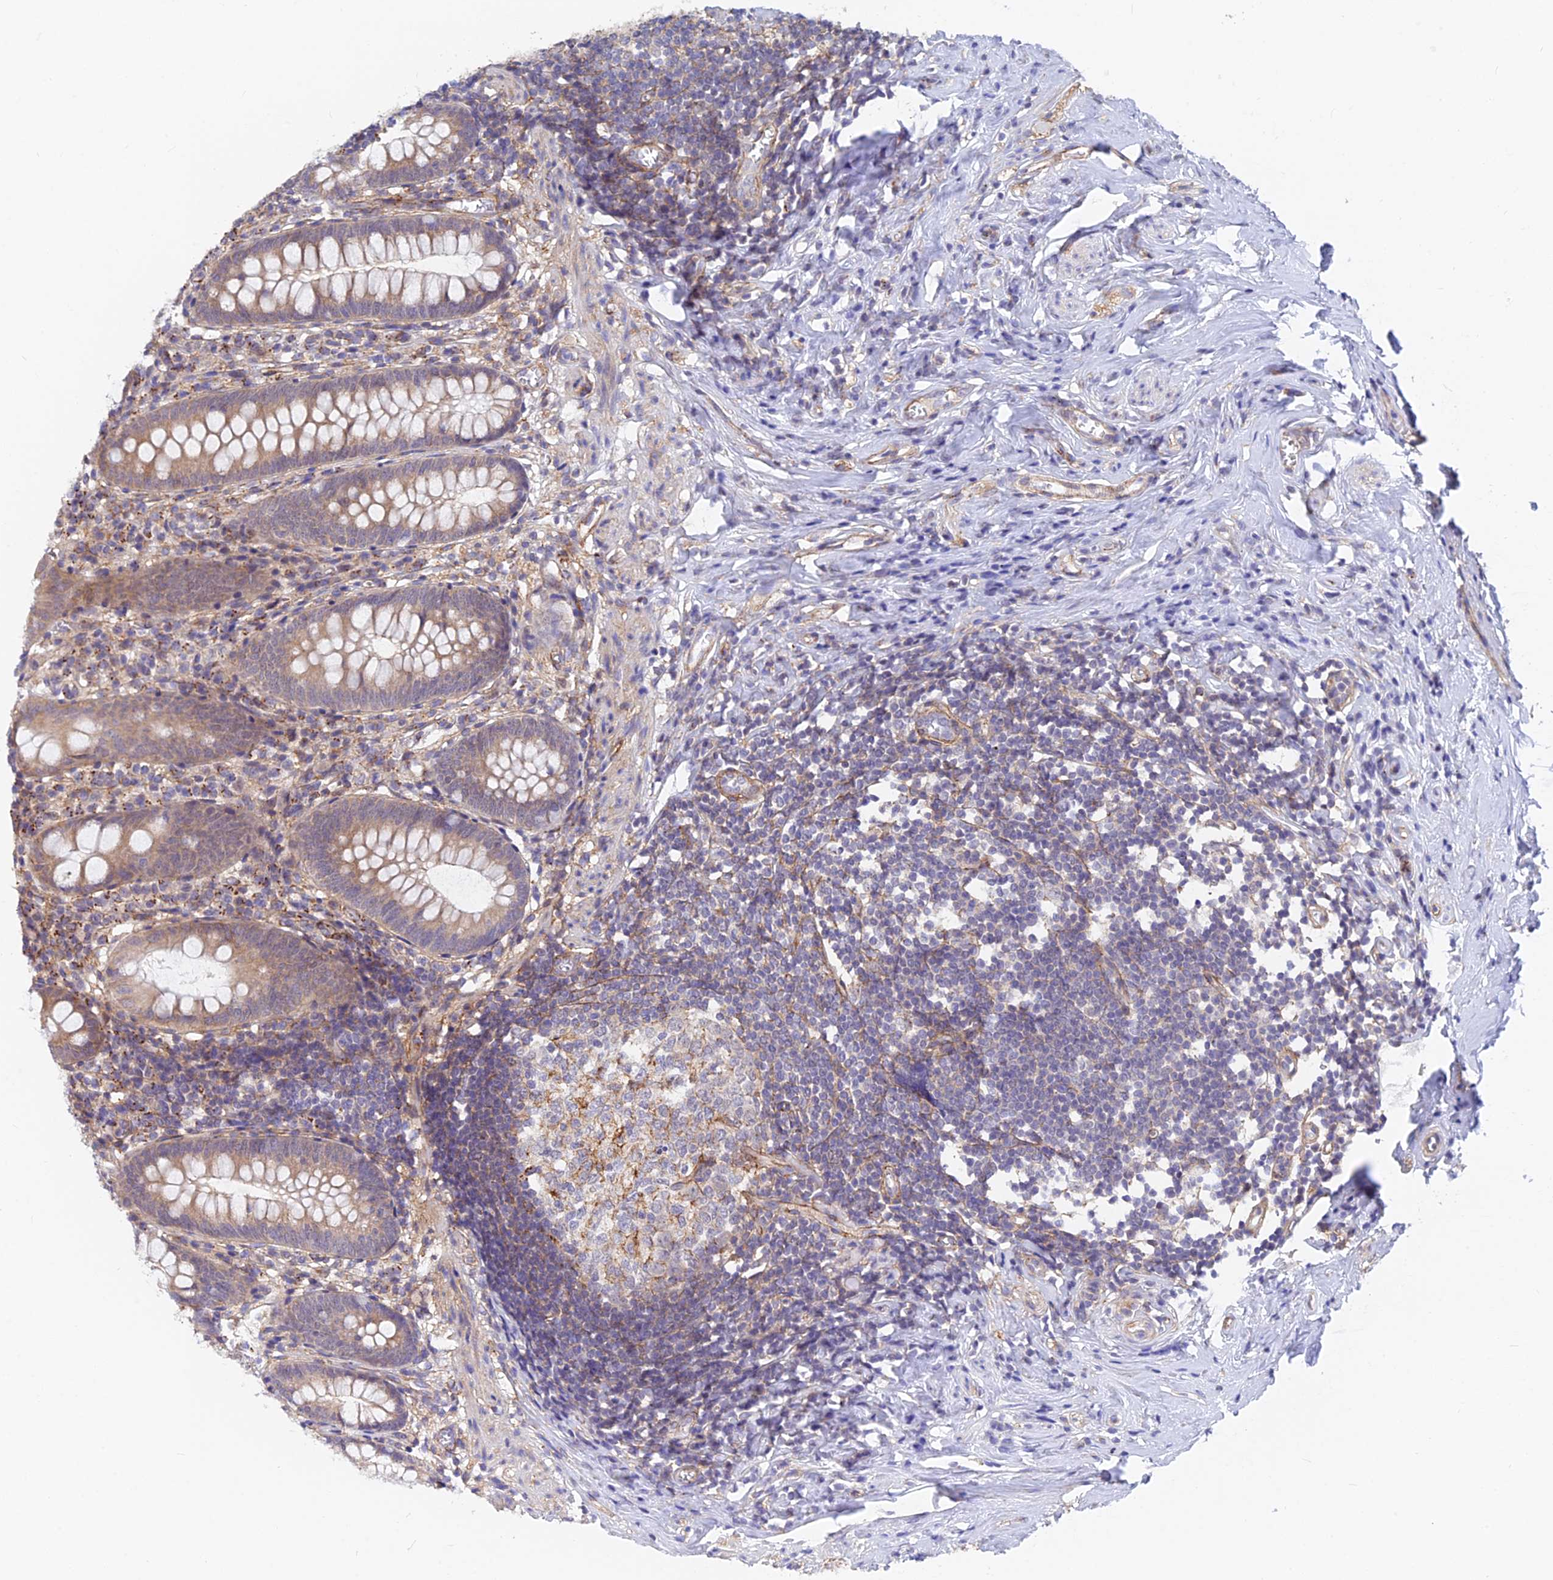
{"staining": {"intensity": "moderate", "quantity": "25%-75%", "location": "cytoplasmic/membranous"}, "tissue": "appendix", "cell_type": "Glandular cells", "image_type": "normal", "snomed": [{"axis": "morphology", "description": "Normal tissue, NOS"}, {"axis": "topography", "description": "Appendix"}], "caption": "Brown immunohistochemical staining in normal appendix demonstrates moderate cytoplasmic/membranous positivity in about 25%-75% of glandular cells. (DAB = brown stain, brightfield microscopy at high magnification).", "gene": "VSTM2L", "patient": {"sex": "female", "age": 51}}